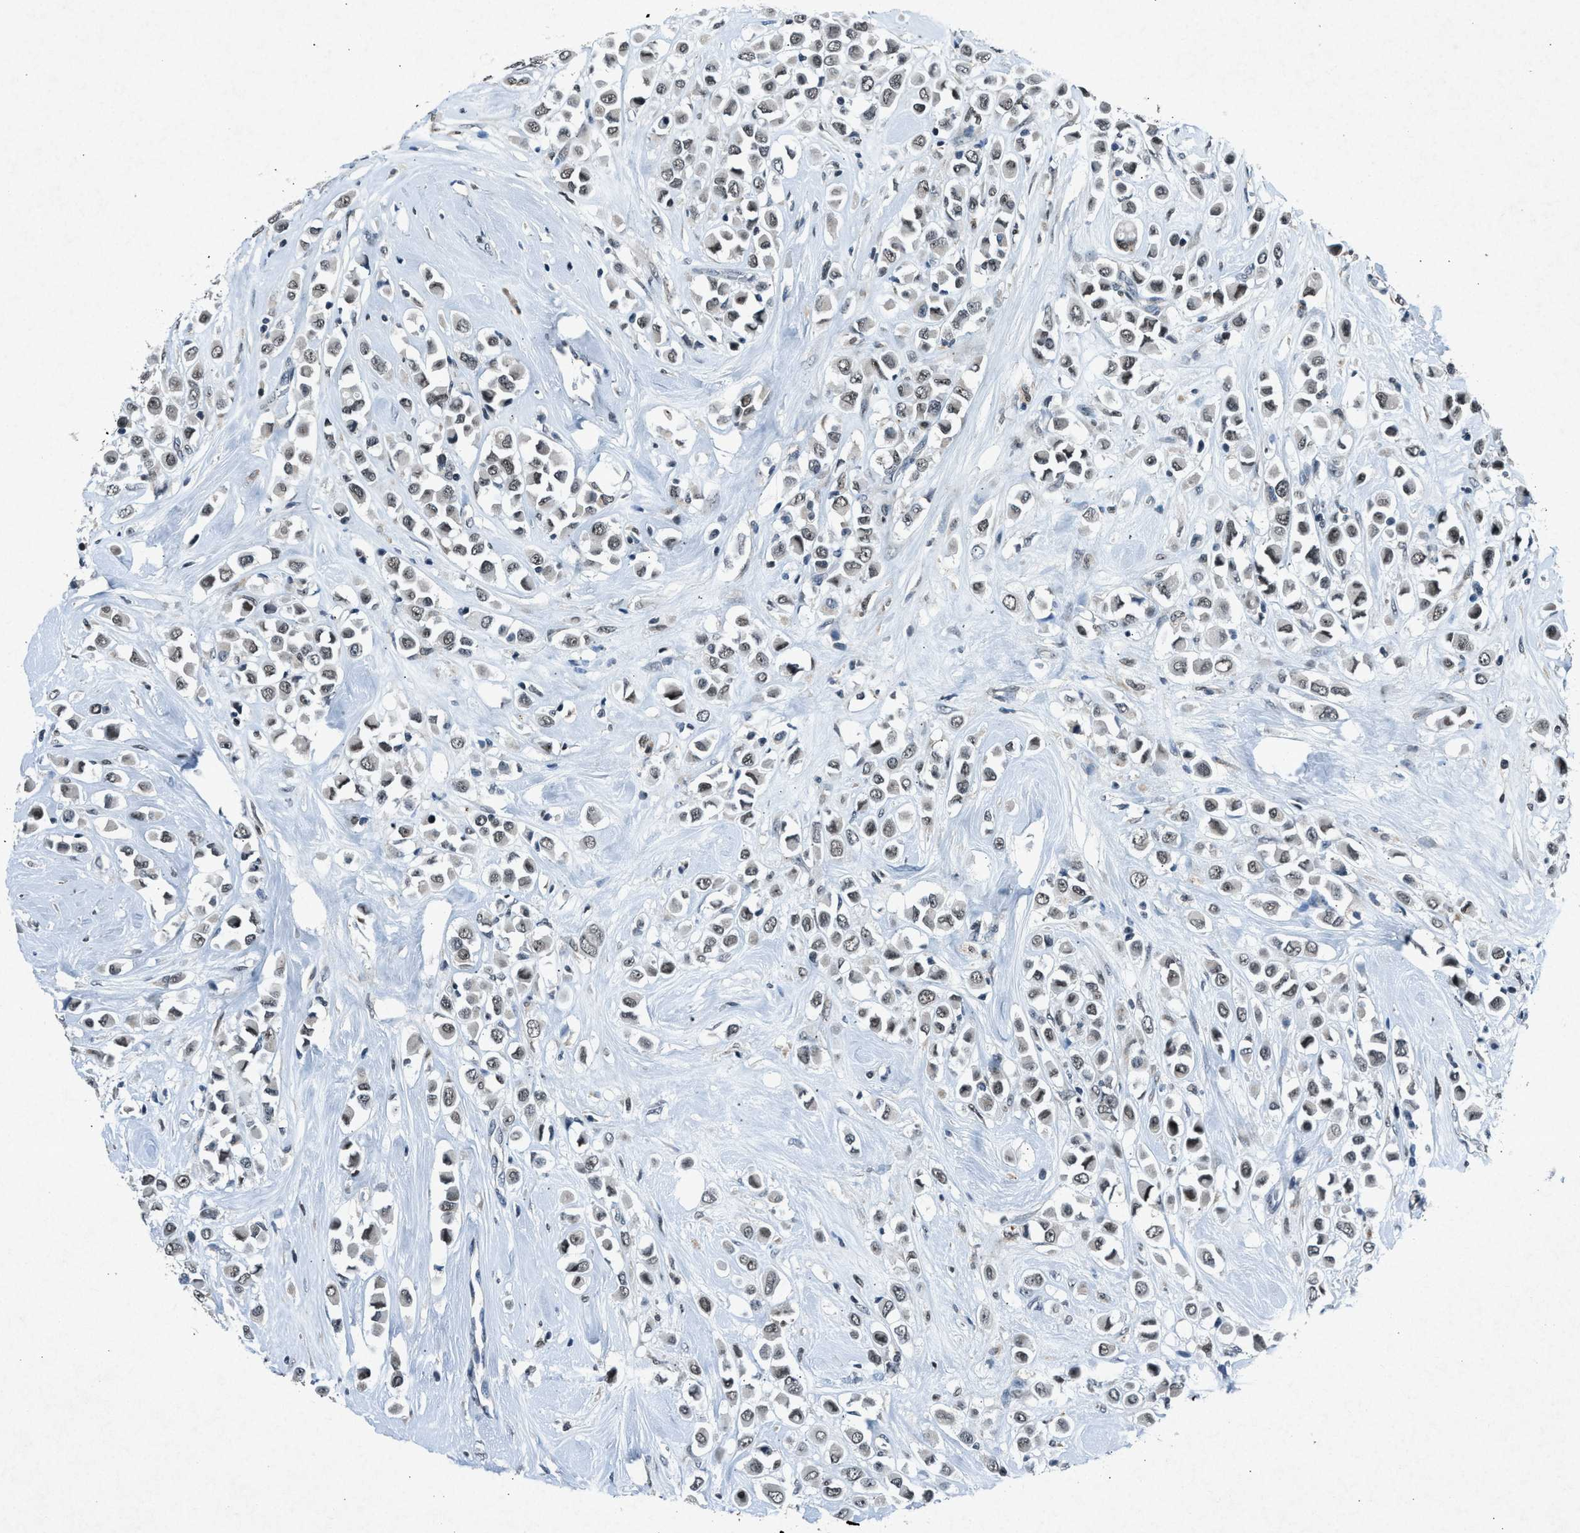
{"staining": {"intensity": "weak", "quantity": ">75%", "location": "nuclear"}, "tissue": "breast cancer", "cell_type": "Tumor cells", "image_type": "cancer", "snomed": [{"axis": "morphology", "description": "Duct carcinoma"}, {"axis": "topography", "description": "Breast"}], "caption": "High-magnification brightfield microscopy of breast cancer stained with DAB (3,3'-diaminobenzidine) (brown) and counterstained with hematoxylin (blue). tumor cells exhibit weak nuclear expression is identified in about>75% of cells. The staining was performed using DAB to visualize the protein expression in brown, while the nuclei were stained in blue with hematoxylin (Magnification: 20x).", "gene": "ADCY1", "patient": {"sex": "female", "age": 61}}